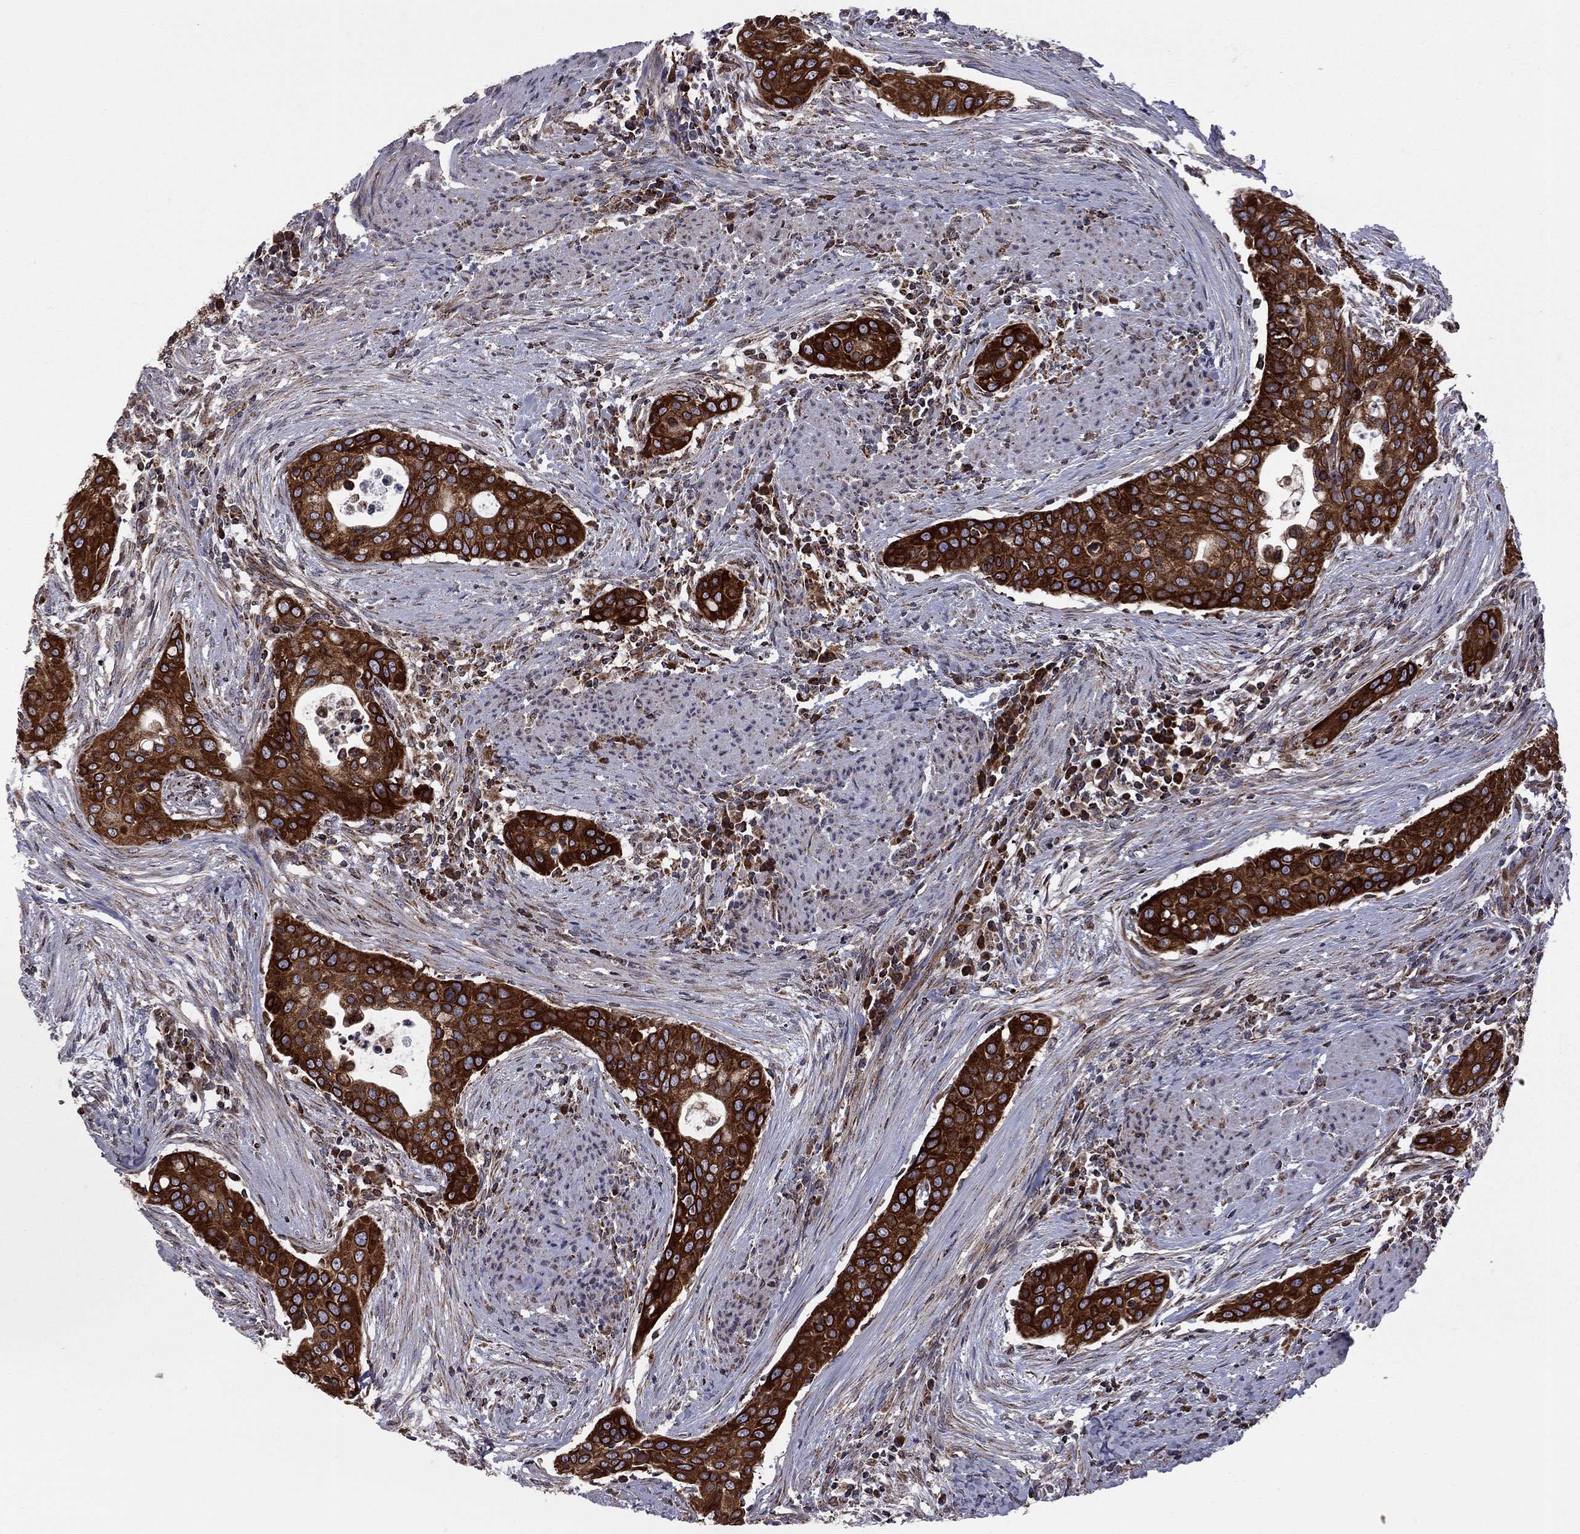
{"staining": {"intensity": "strong", "quantity": ">75%", "location": "cytoplasmic/membranous"}, "tissue": "urothelial cancer", "cell_type": "Tumor cells", "image_type": "cancer", "snomed": [{"axis": "morphology", "description": "Urothelial carcinoma, High grade"}, {"axis": "topography", "description": "Urinary bladder"}], "caption": "Urothelial cancer tissue displays strong cytoplasmic/membranous staining in approximately >75% of tumor cells", "gene": "CLPTM1", "patient": {"sex": "male", "age": 82}}